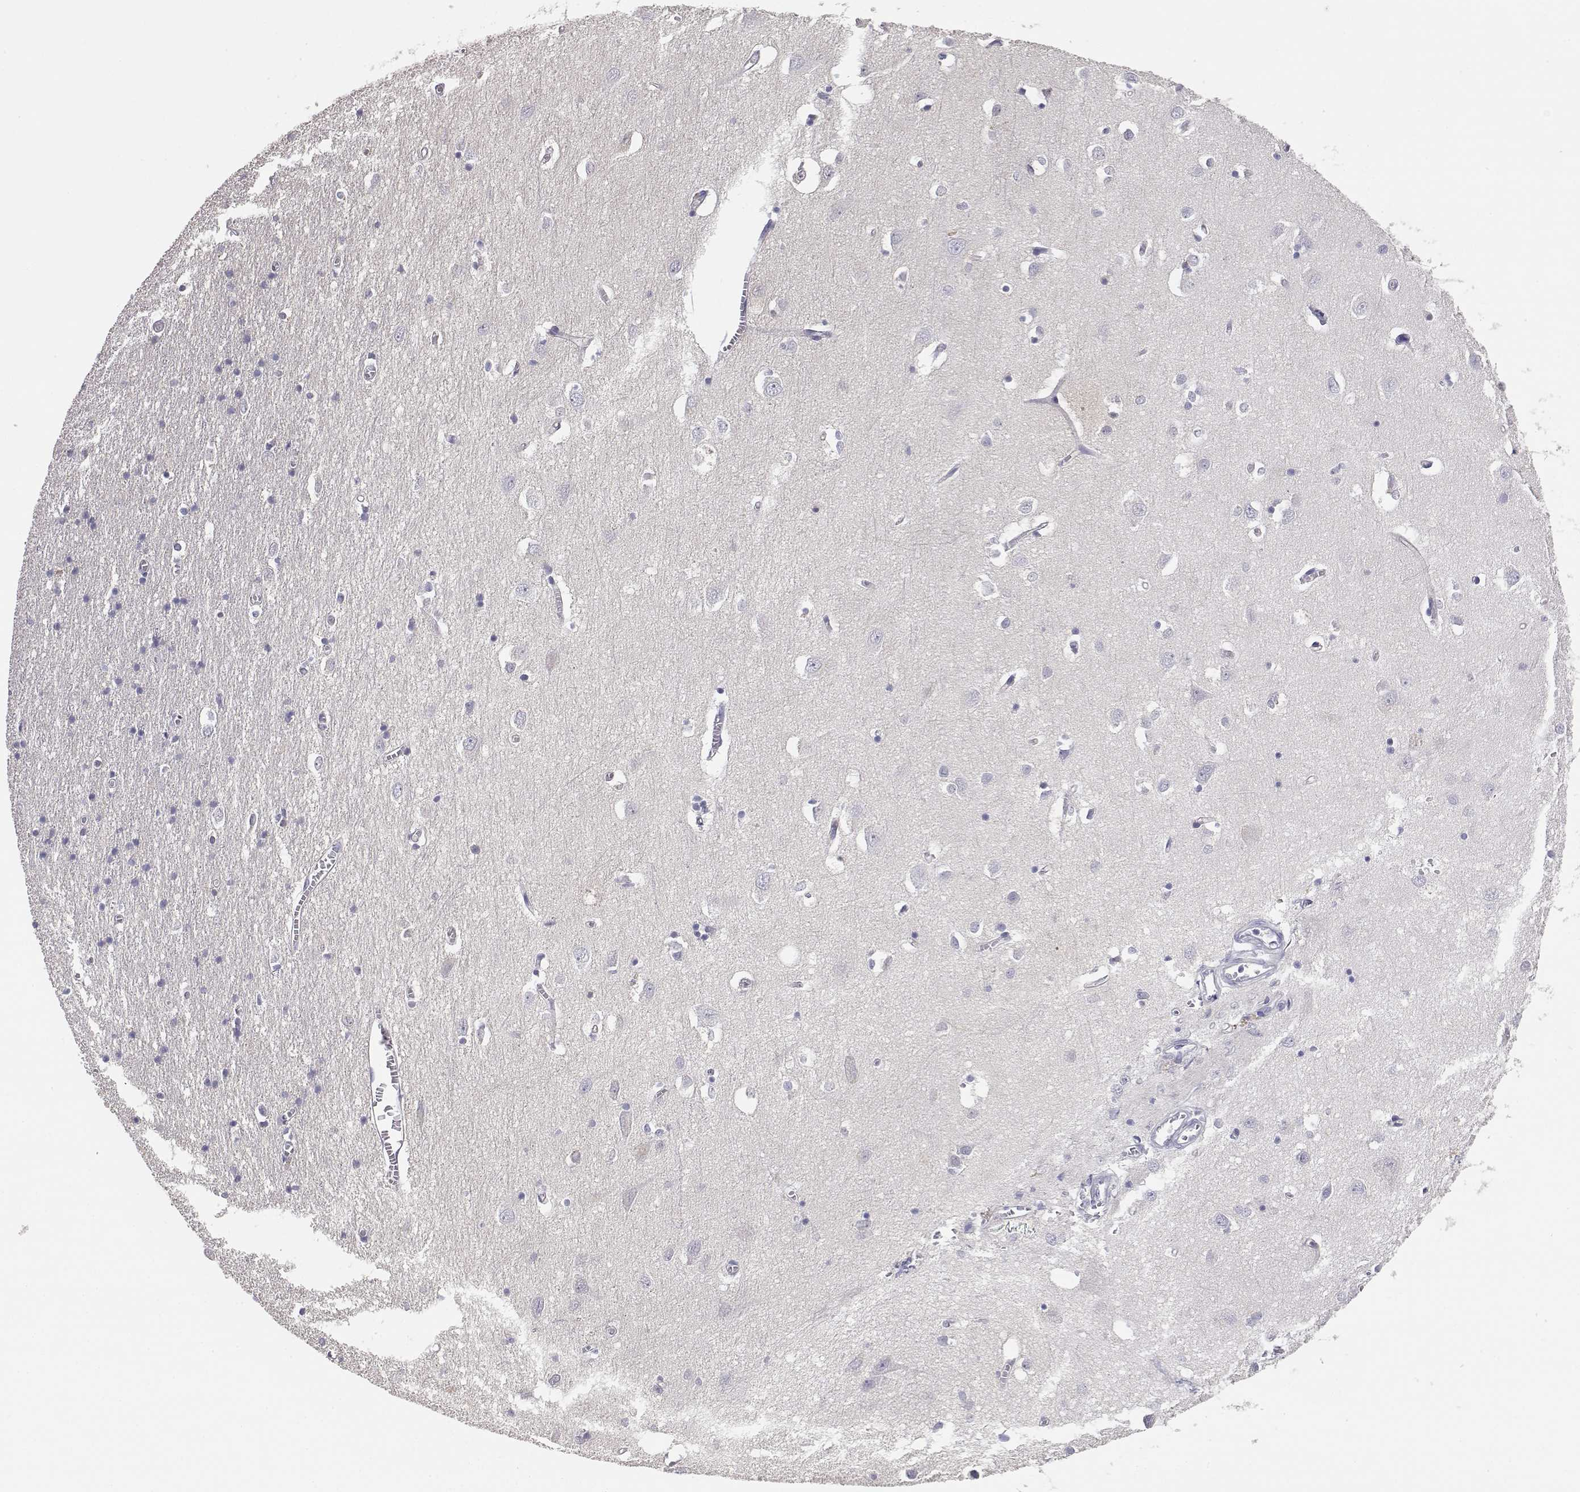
{"staining": {"intensity": "negative", "quantity": "none", "location": "none"}, "tissue": "cerebral cortex", "cell_type": "Endothelial cells", "image_type": "normal", "snomed": [{"axis": "morphology", "description": "Normal tissue, NOS"}, {"axis": "topography", "description": "Cerebral cortex"}], "caption": "High magnification brightfield microscopy of normal cerebral cortex stained with DAB (brown) and counterstained with hematoxylin (blue): endothelial cells show no significant expression. (Immunohistochemistry, brightfield microscopy, high magnification).", "gene": "ADA", "patient": {"sex": "male", "age": 70}}